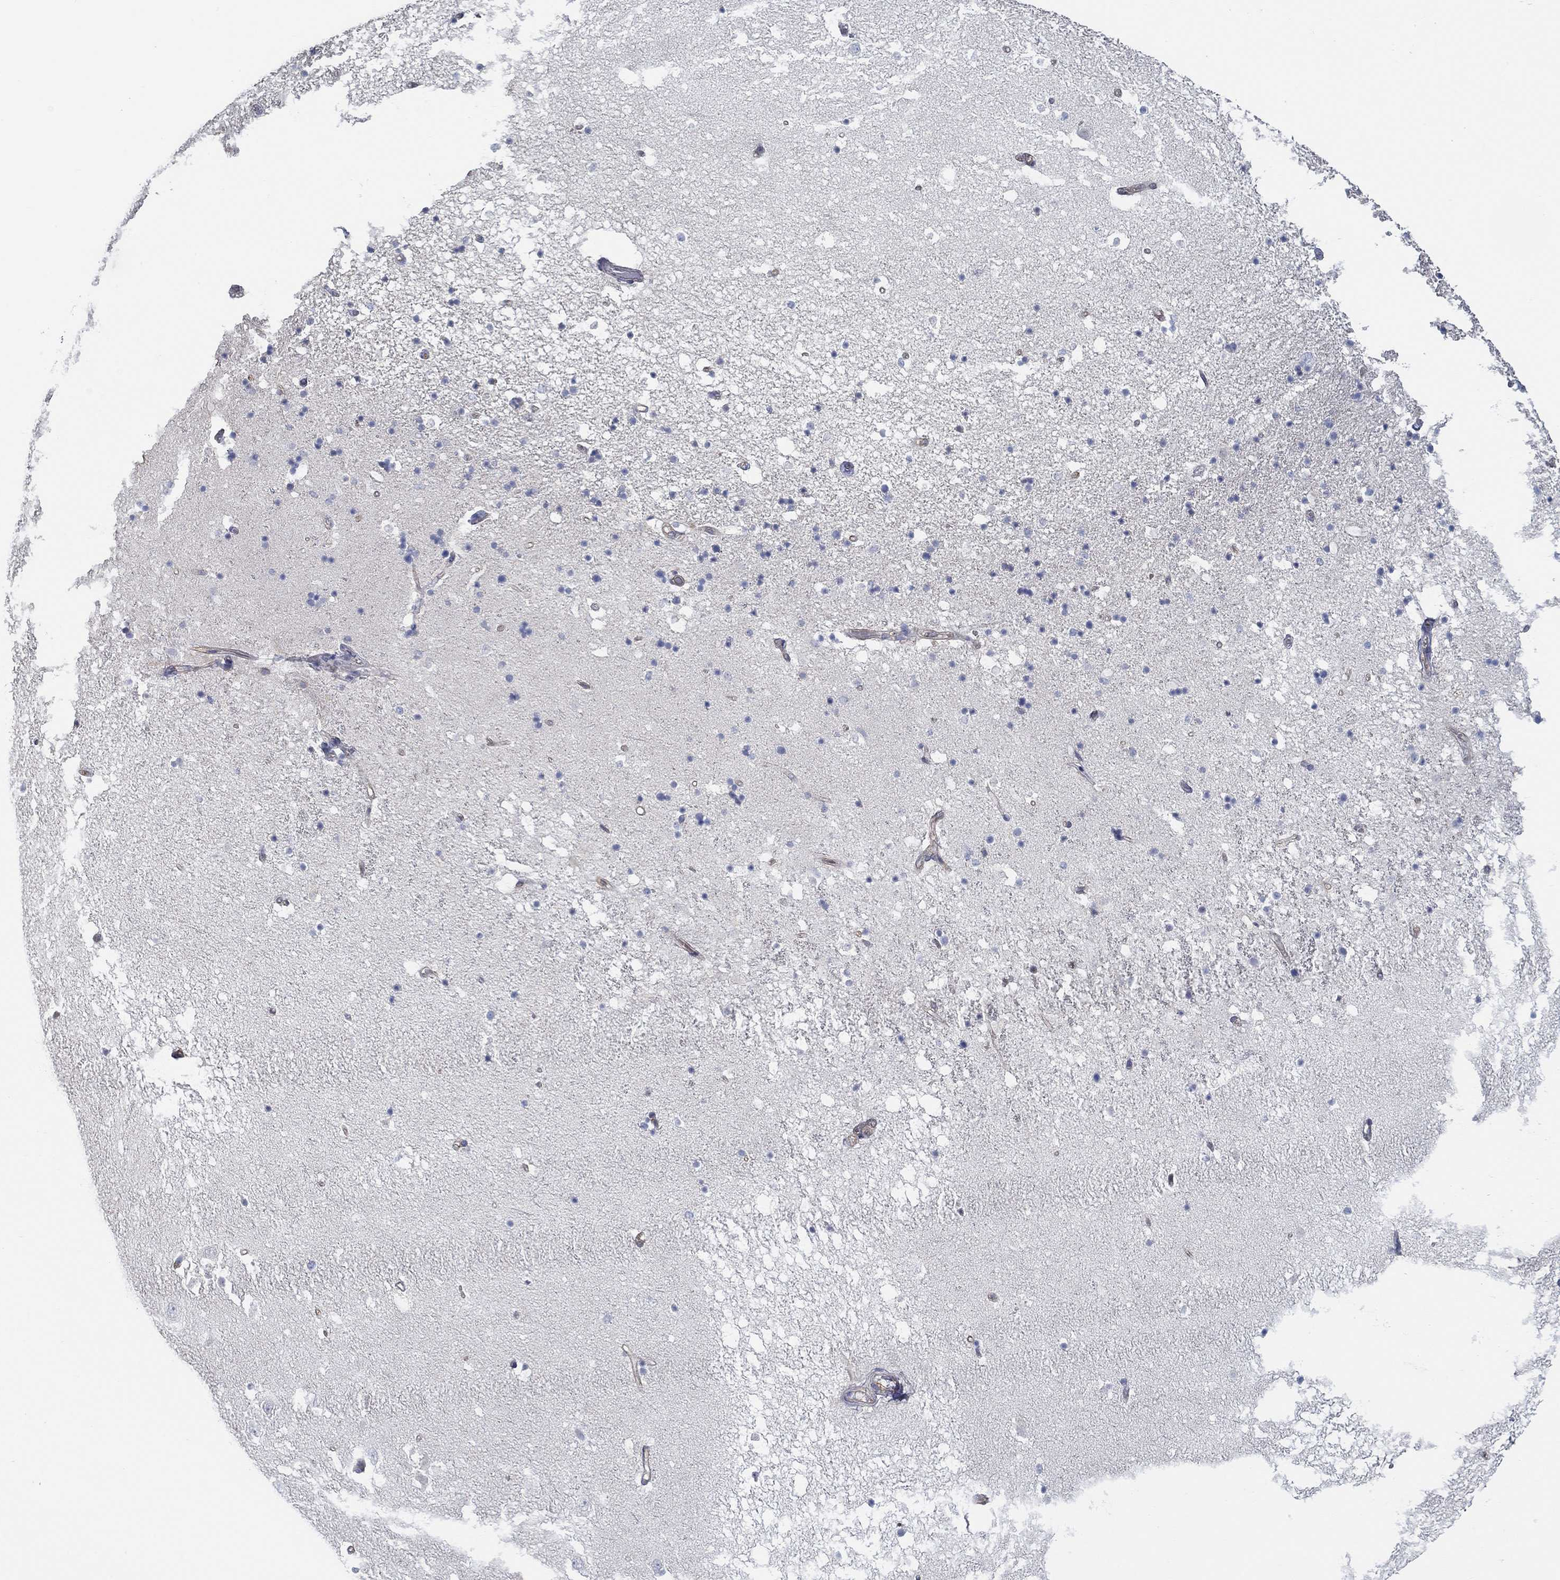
{"staining": {"intensity": "negative", "quantity": "none", "location": "none"}, "tissue": "hippocampus", "cell_type": "Glial cells", "image_type": "normal", "snomed": [{"axis": "morphology", "description": "Normal tissue, NOS"}, {"axis": "topography", "description": "Hippocampus"}], "caption": "IHC micrograph of benign human hippocampus stained for a protein (brown), which reveals no staining in glial cells. (Stains: DAB immunohistochemistry with hematoxylin counter stain, Microscopy: brightfield microscopy at high magnification).", "gene": "BBOF1", "patient": {"sex": "male", "age": 49}}